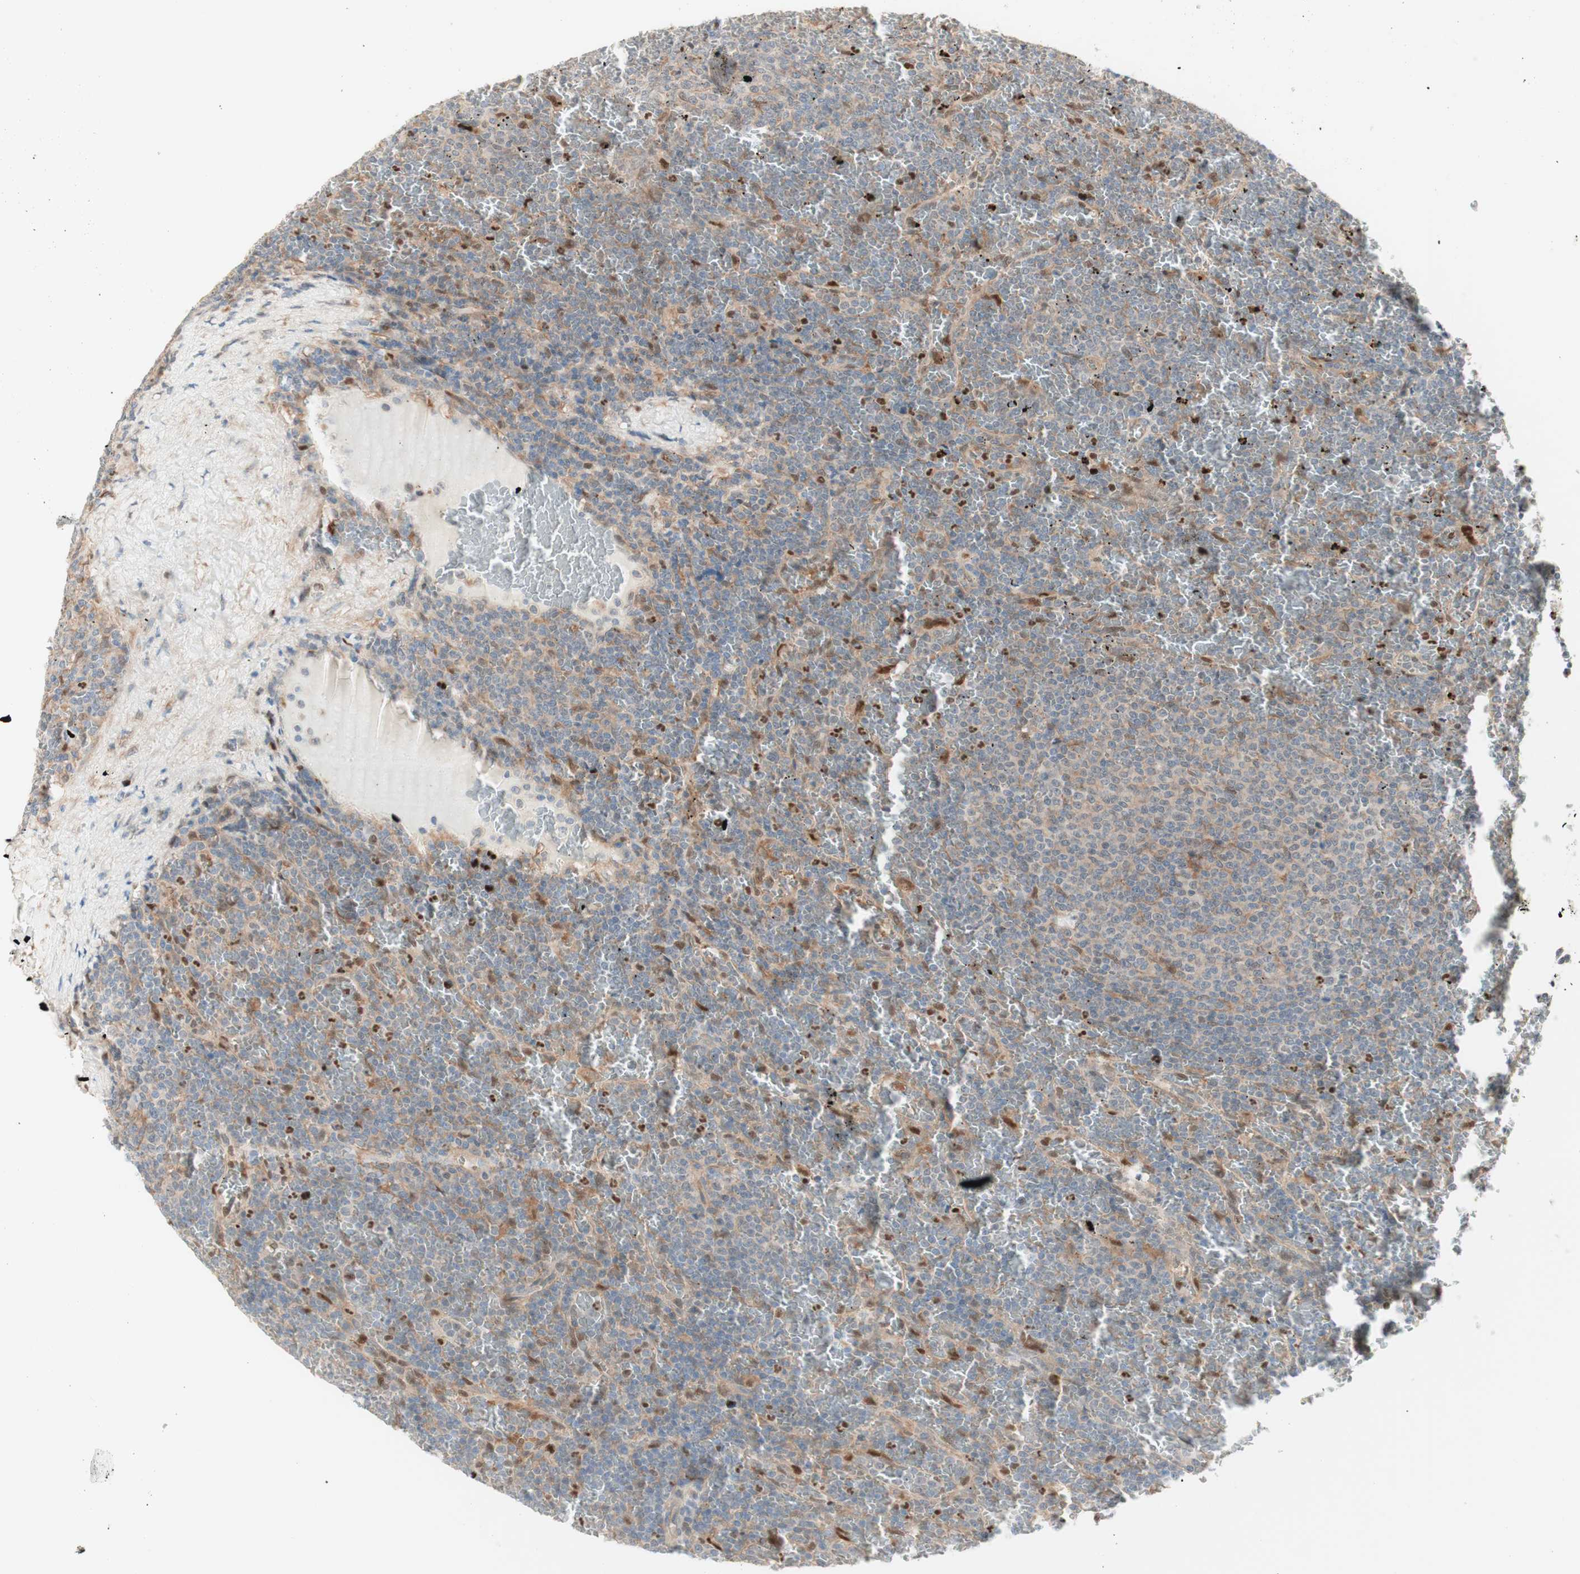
{"staining": {"intensity": "weak", "quantity": "<25%", "location": "cytoplasmic/membranous,nuclear"}, "tissue": "lymphoma", "cell_type": "Tumor cells", "image_type": "cancer", "snomed": [{"axis": "morphology", "description": "Malignant lymphoma, non-Hodgkin's type, Low grade"}, {"axis": "topography", "description": "Spleen"}], "caption": "IHC image of neoplastic tissue: malignant lymphoma, non-Hodgkin's type (low-grade) stained with DAB displays no significant protein expression in tumor cells.", "gene": "RFNG", "patient": {"sex": "female", "age": 77}}